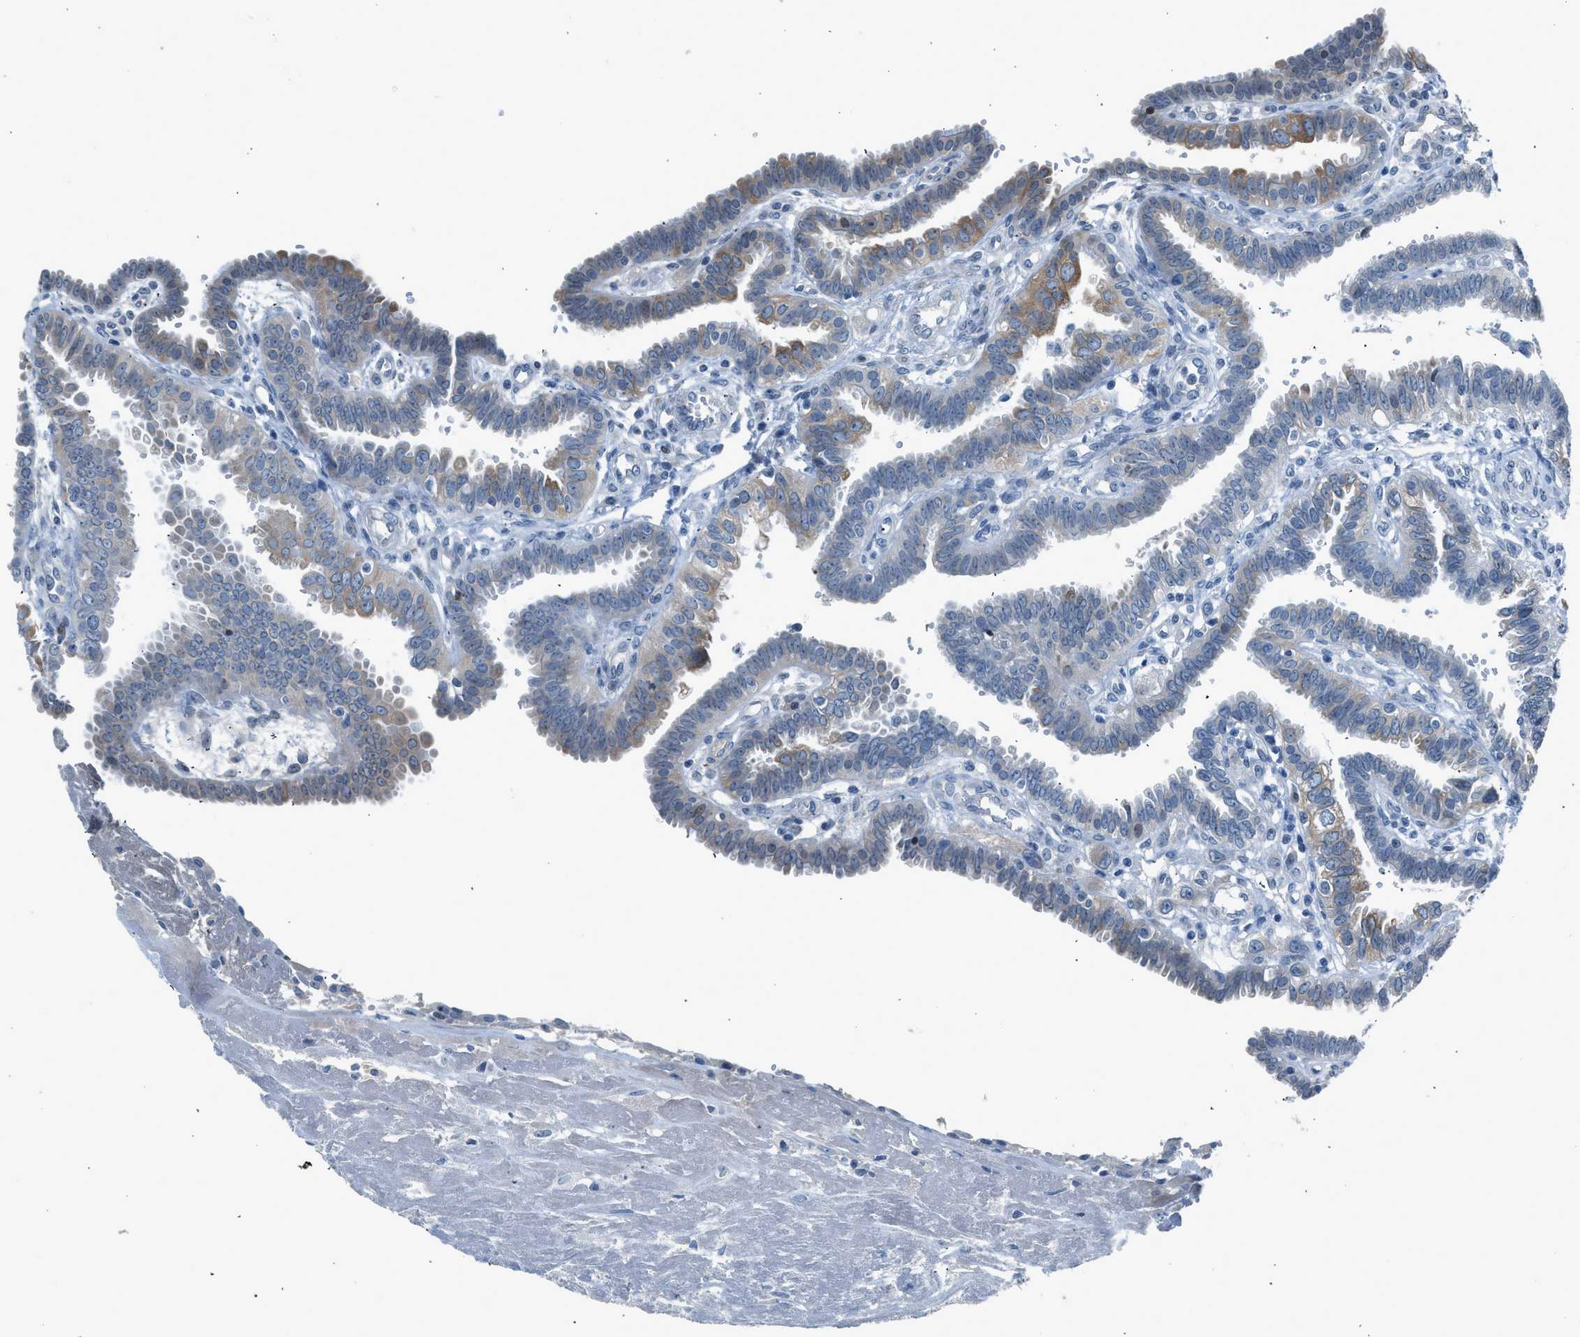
{"staining": {"intensity": "weak", "quantity": "25%-75%", "location": "cytoplasmic/membranous"}, "tissue": "fallopian tube", "cell_type": "Glandular cells", "image_type": "normal", "snomed": [{"axis": "morphology", "description": "Normal tissue, NOS"}, {"axis": "topography", "description": "Fallopian tube"}, {"axis": "topography", "description": "Placenta"}], "caption": "Immunohistochemistry (IHC) (DAB (3,3'-diaminobenzidine)) staining of benign human fallopian tube reveals weak cytoplasmic/membranous protein staining in approximately 25%-75% of glandular cells. Immunohistochemistry stains the protein of interest in brown and the nuclei are stained blue.", "gene": "RNF41", "patient": {"sex": "female", "age": 34}}